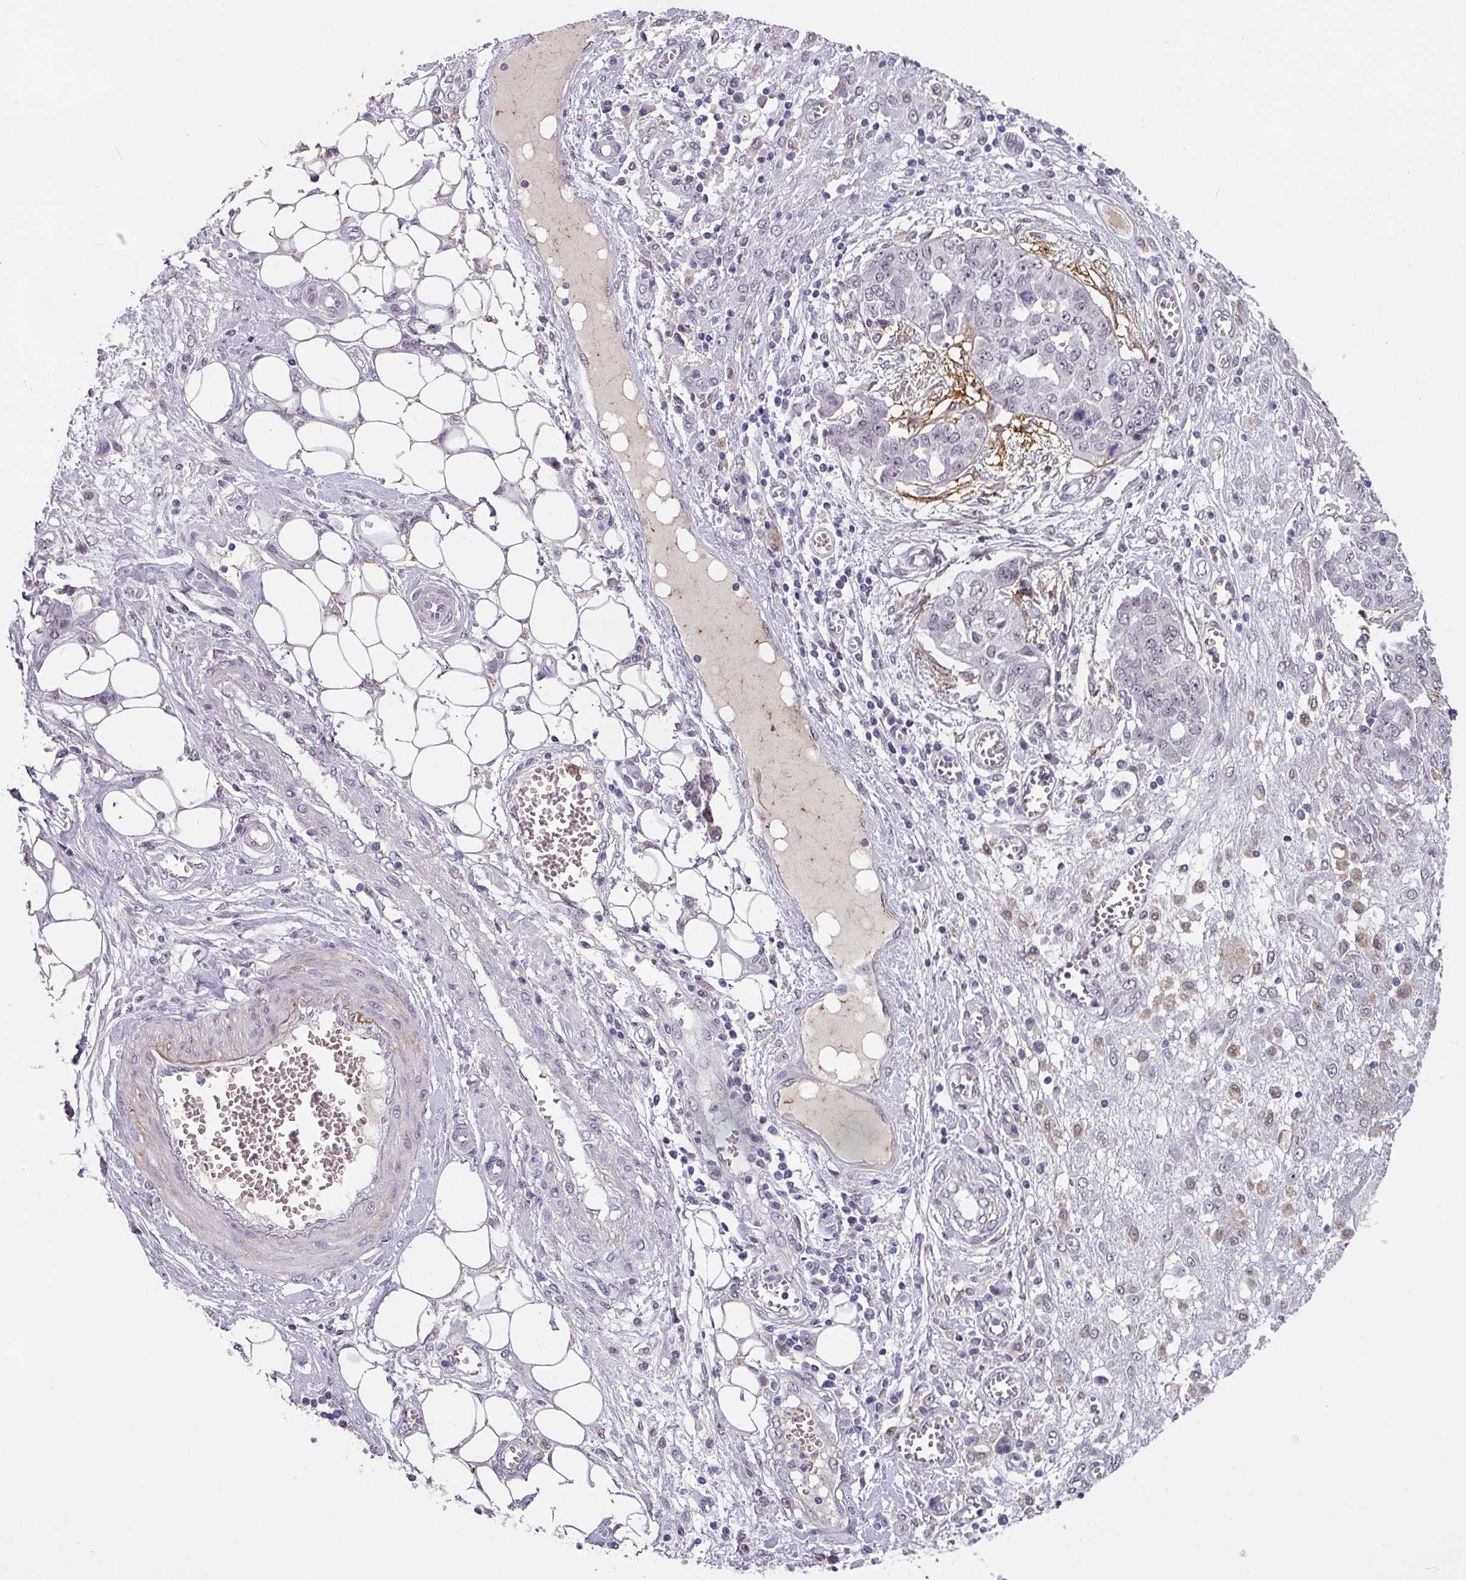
{"staining": {"intensity": "negative", "quantity": "none", "location": "none"}, "tissue": "ovarian cancer", "cell_type": "Tumor cells", "image_type": "cancer", "snomed": [{"axis": "morphology", "description": "Cystadenocarcinoma, serous, NOS"}, {"axis": "topography", "description": "Soft tissue"}, {"axis": "topography", "description": "Ovary"}], "caption": "Ovarian cancer was stained to show a protein in brown. There is no significant expression in tumor cells.", "gene": "C1QB", "patient": {"sex": "female", "age": 57}}